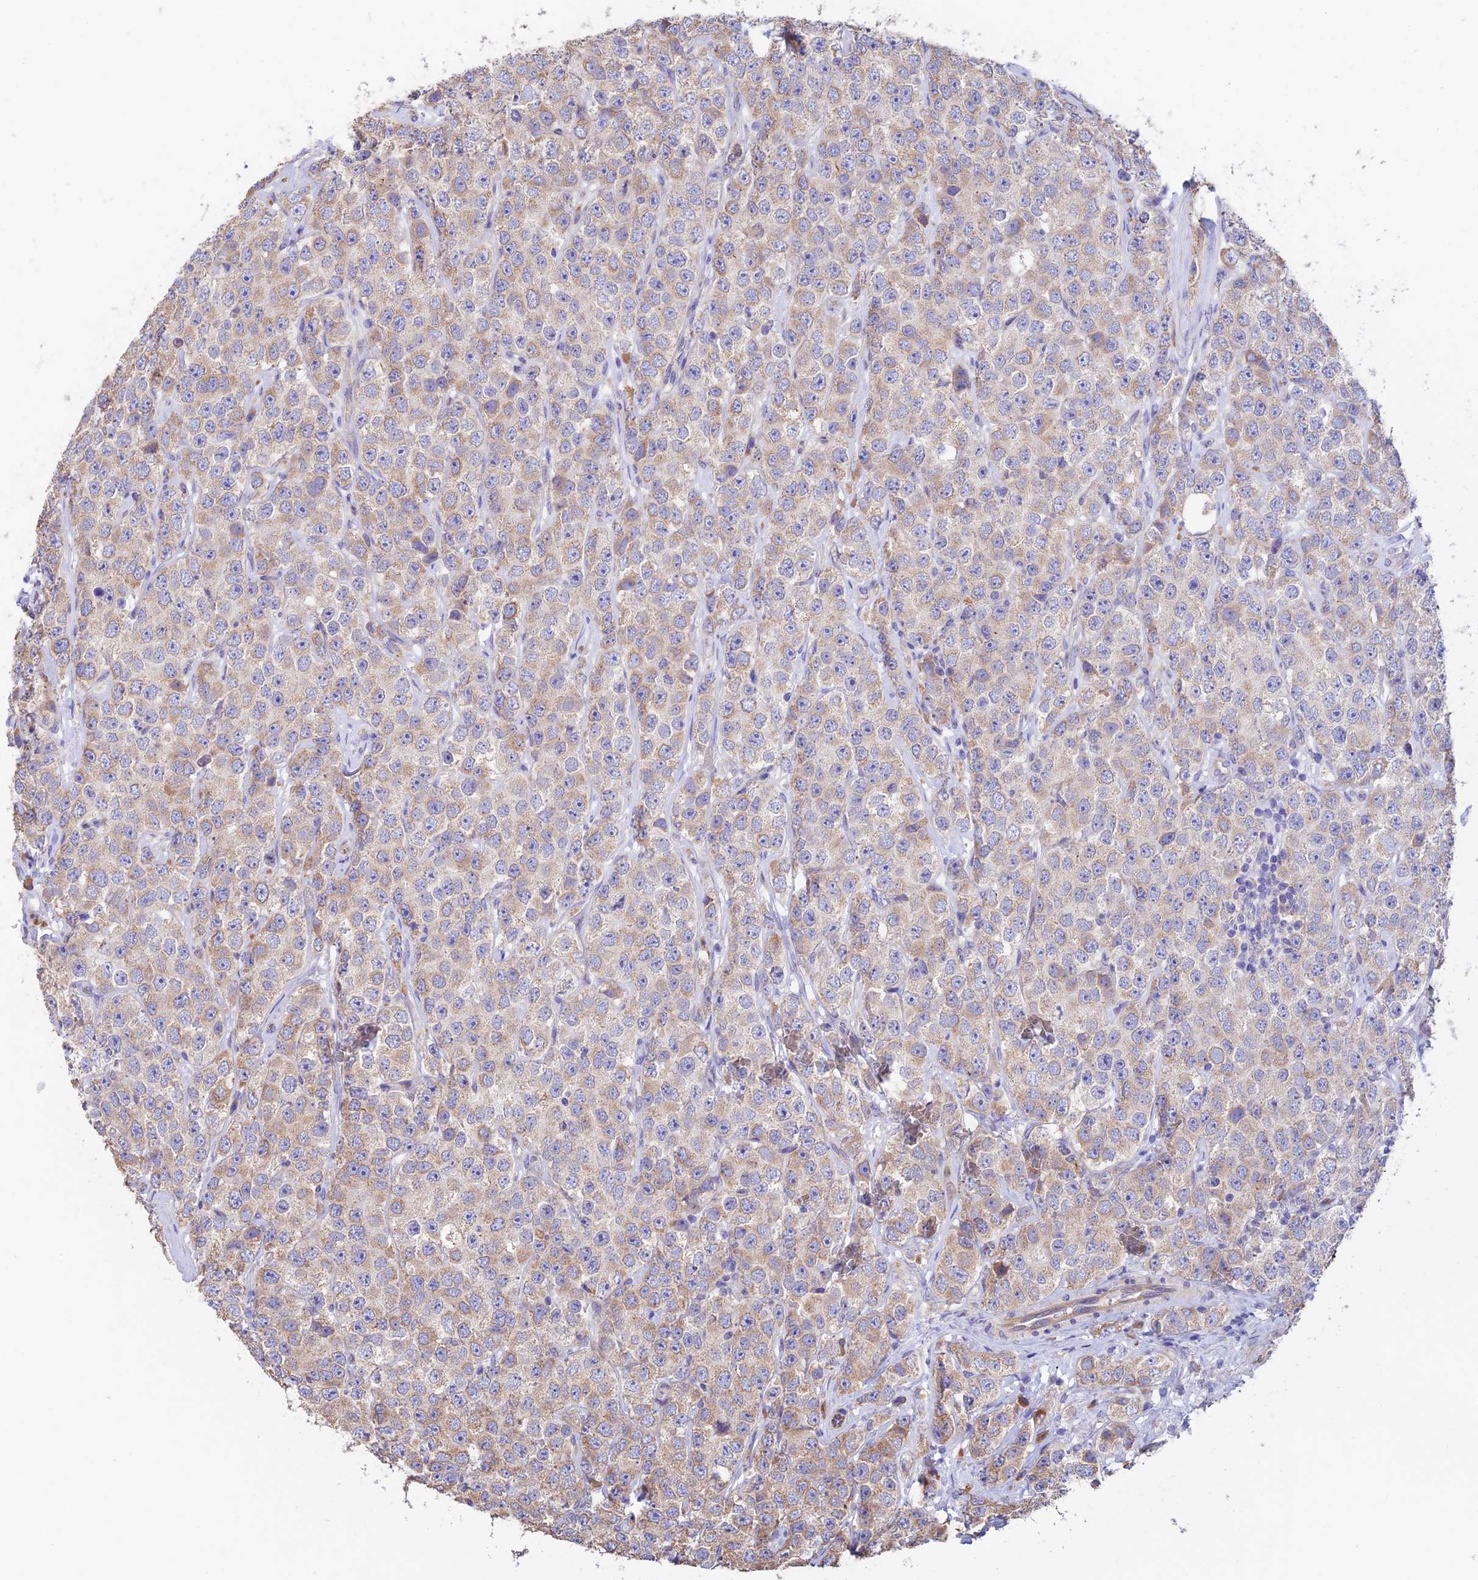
{"staining": {"intensity": "moderate", "quantity": "<25%", "location": "cytoplasmic/membranous"}, "tissue": "testis cancer", "cell_type": "Tumor cells", "image_type": "cancer", "snomed": [{"axis": "morphology", "description": "Seminoma, NOS"}, {"axis": "topography", "description": "Testis"}], "caption": "Human seminoma (testis) stained with a brown dye shows moderate cytoplasmic/membranous positive positivity in about <25% of tumor cells.", "gene": "EMC3", "patient": {"sex": "male", "age": 28}}